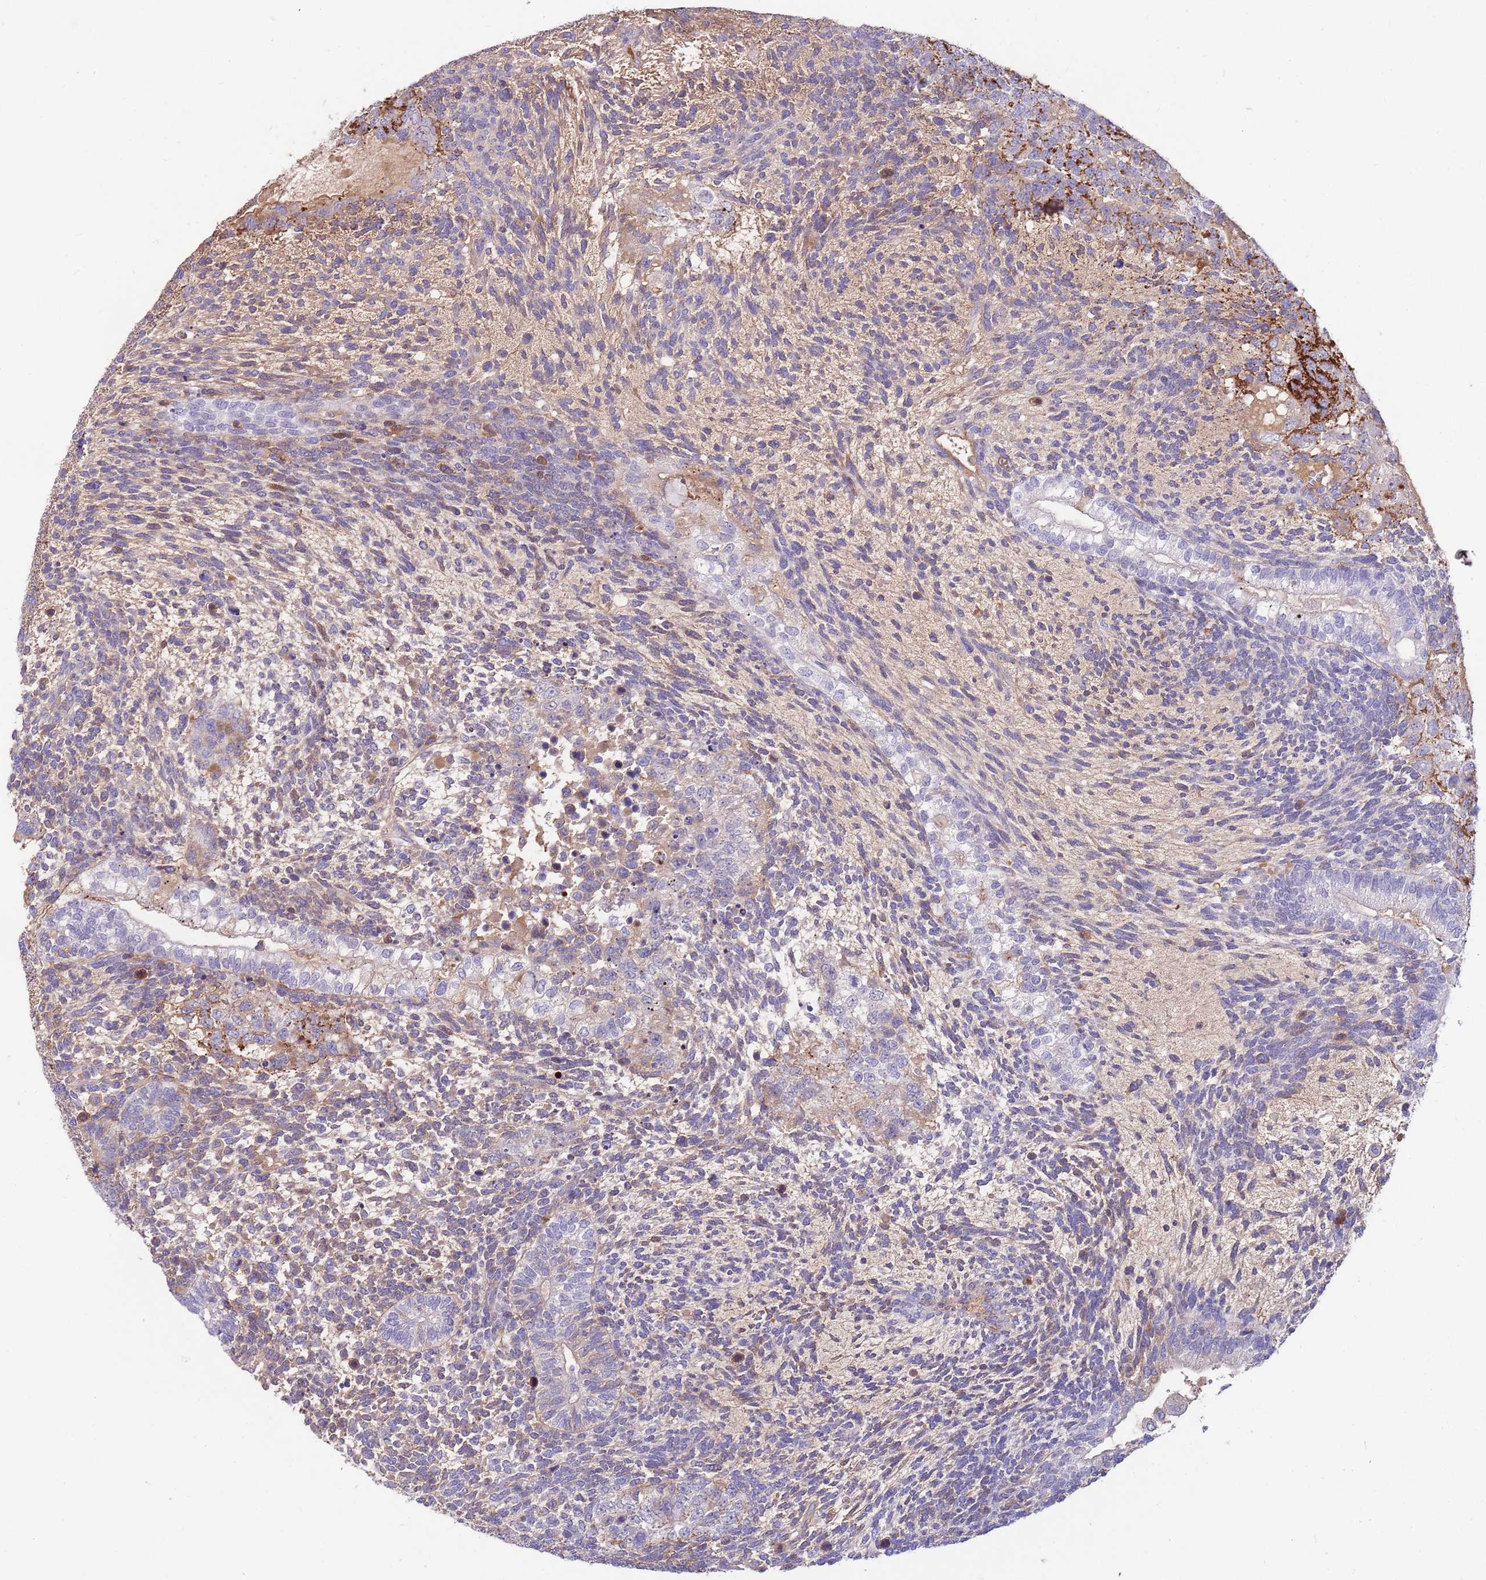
{"staining": {"intensity": "negative", "quantity": "none", "location": "none"}, "tissue": "testis cancer", "cell_type": "Tumor cells", "image_type": "cancer", "snomed": [{"axis": "morphology", "description": "Carcinoma, Embryonal, NOS"}, {"axis": "topography", "description": "Testis"}], "caption": "An image of human testis embryonal carcinoma is negative for staining in tumor cells. Brightfield microscopy of IHC stained with DAB (3,3'-diaminobenzidine) (brown) and hematoxylin (blue), captured at high magnification.", "gene": "LEPROTL1", "patient": {"sex": "male", "age": 23}}